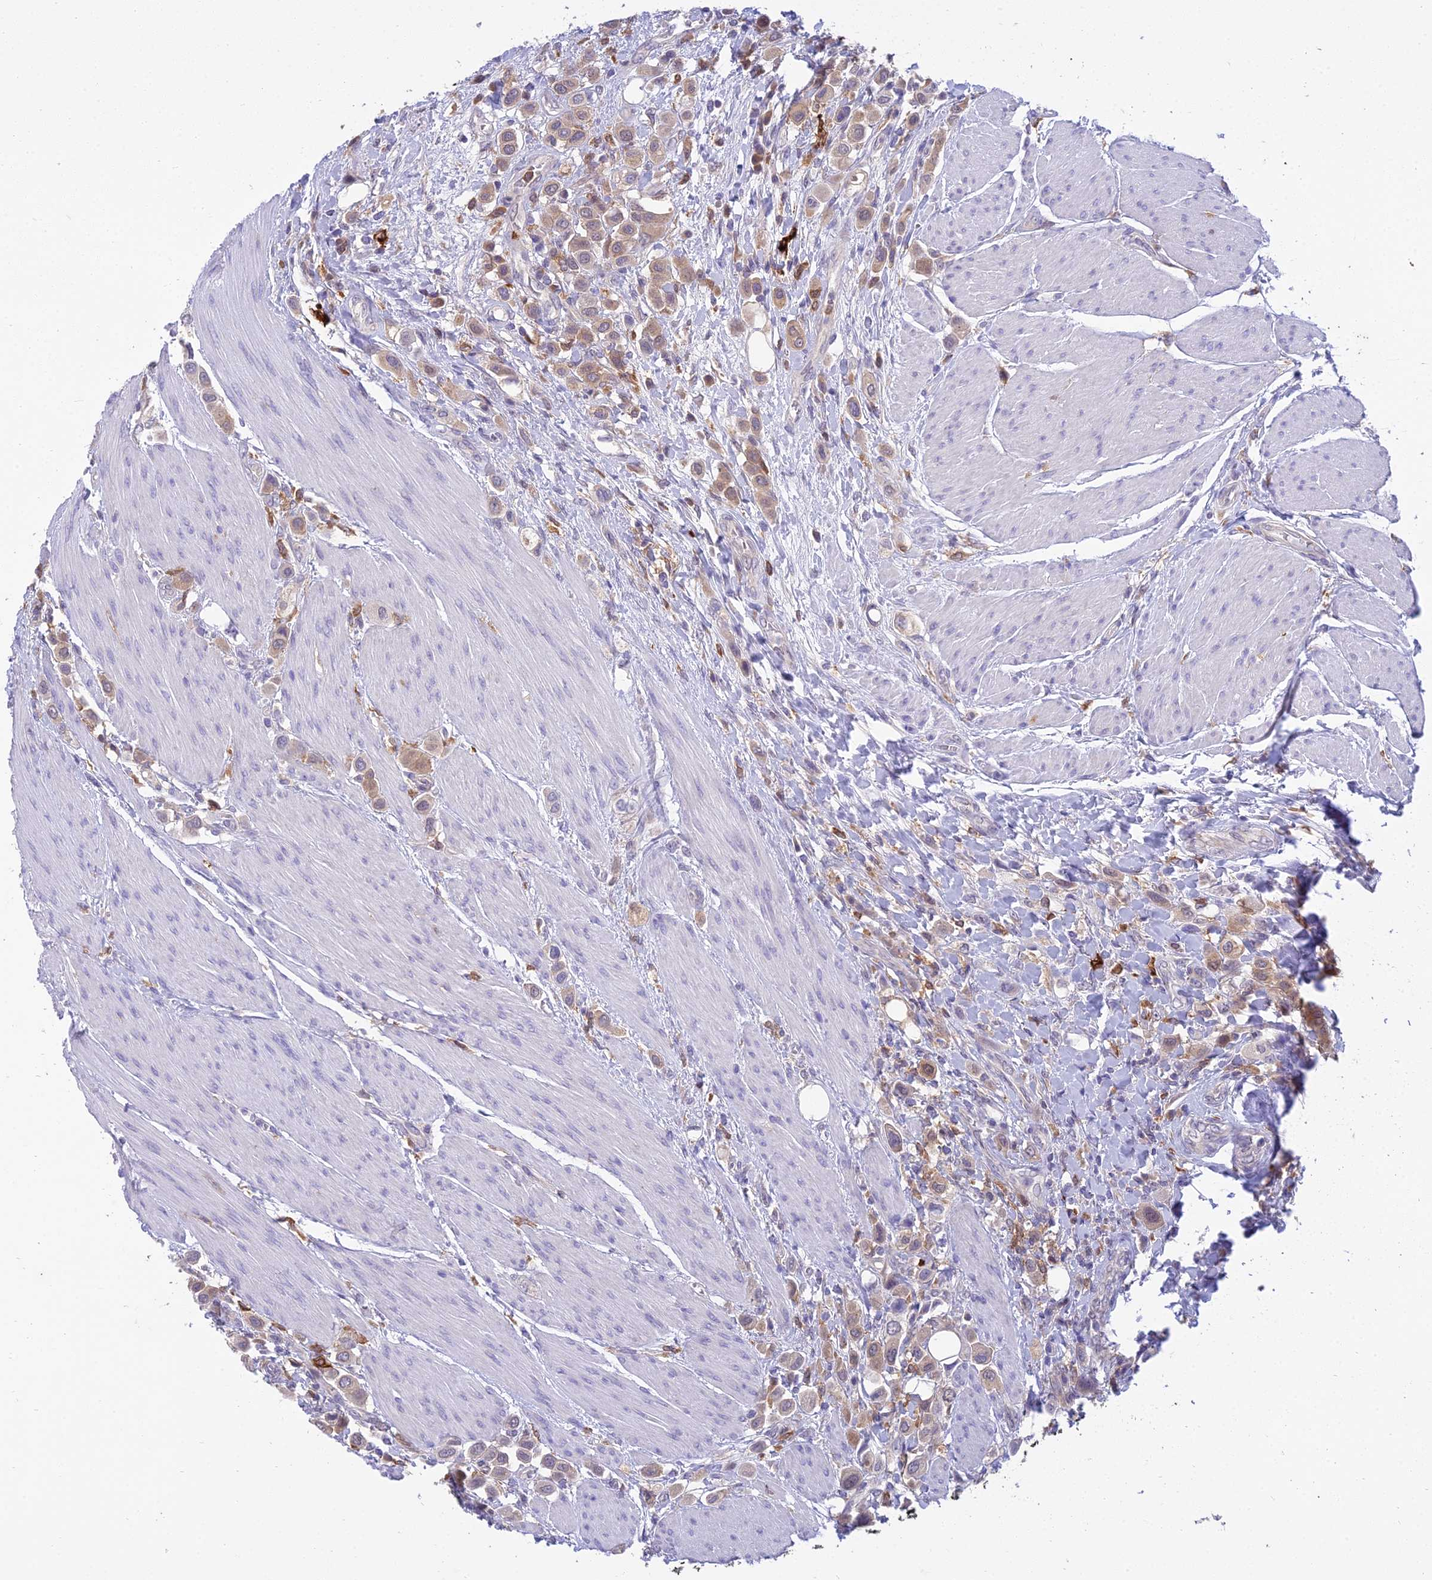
{"staining": {"intensity": "moderate", "quantity": ">75%", "location": "cytoplasmic/membranous"}, "tissue": "urothelial cancer", "cell_type": "Tumor cells", "image_type": "cancer", "snomed": [{"axis": "morphology", "description": "Urothelial carcinoma, High grade"}, {"axis": "topography", "description": "Urinary bladder"}], "caption": "IHC staining of urothelial cancer, which shows medium levels of moderate cytoplasmic/membranous staining in approximately >75% of tumor cells indicating moderate cytoplasmic/membranous protein expression. The staining was performed using DAB (3,3'-diaminobenzidine) (brown) for protein detection and nuclei were counterstained in hematoxylin (blue).", "gene": "UBE2G1", "patient": {"sex": "male", "age": 50}}